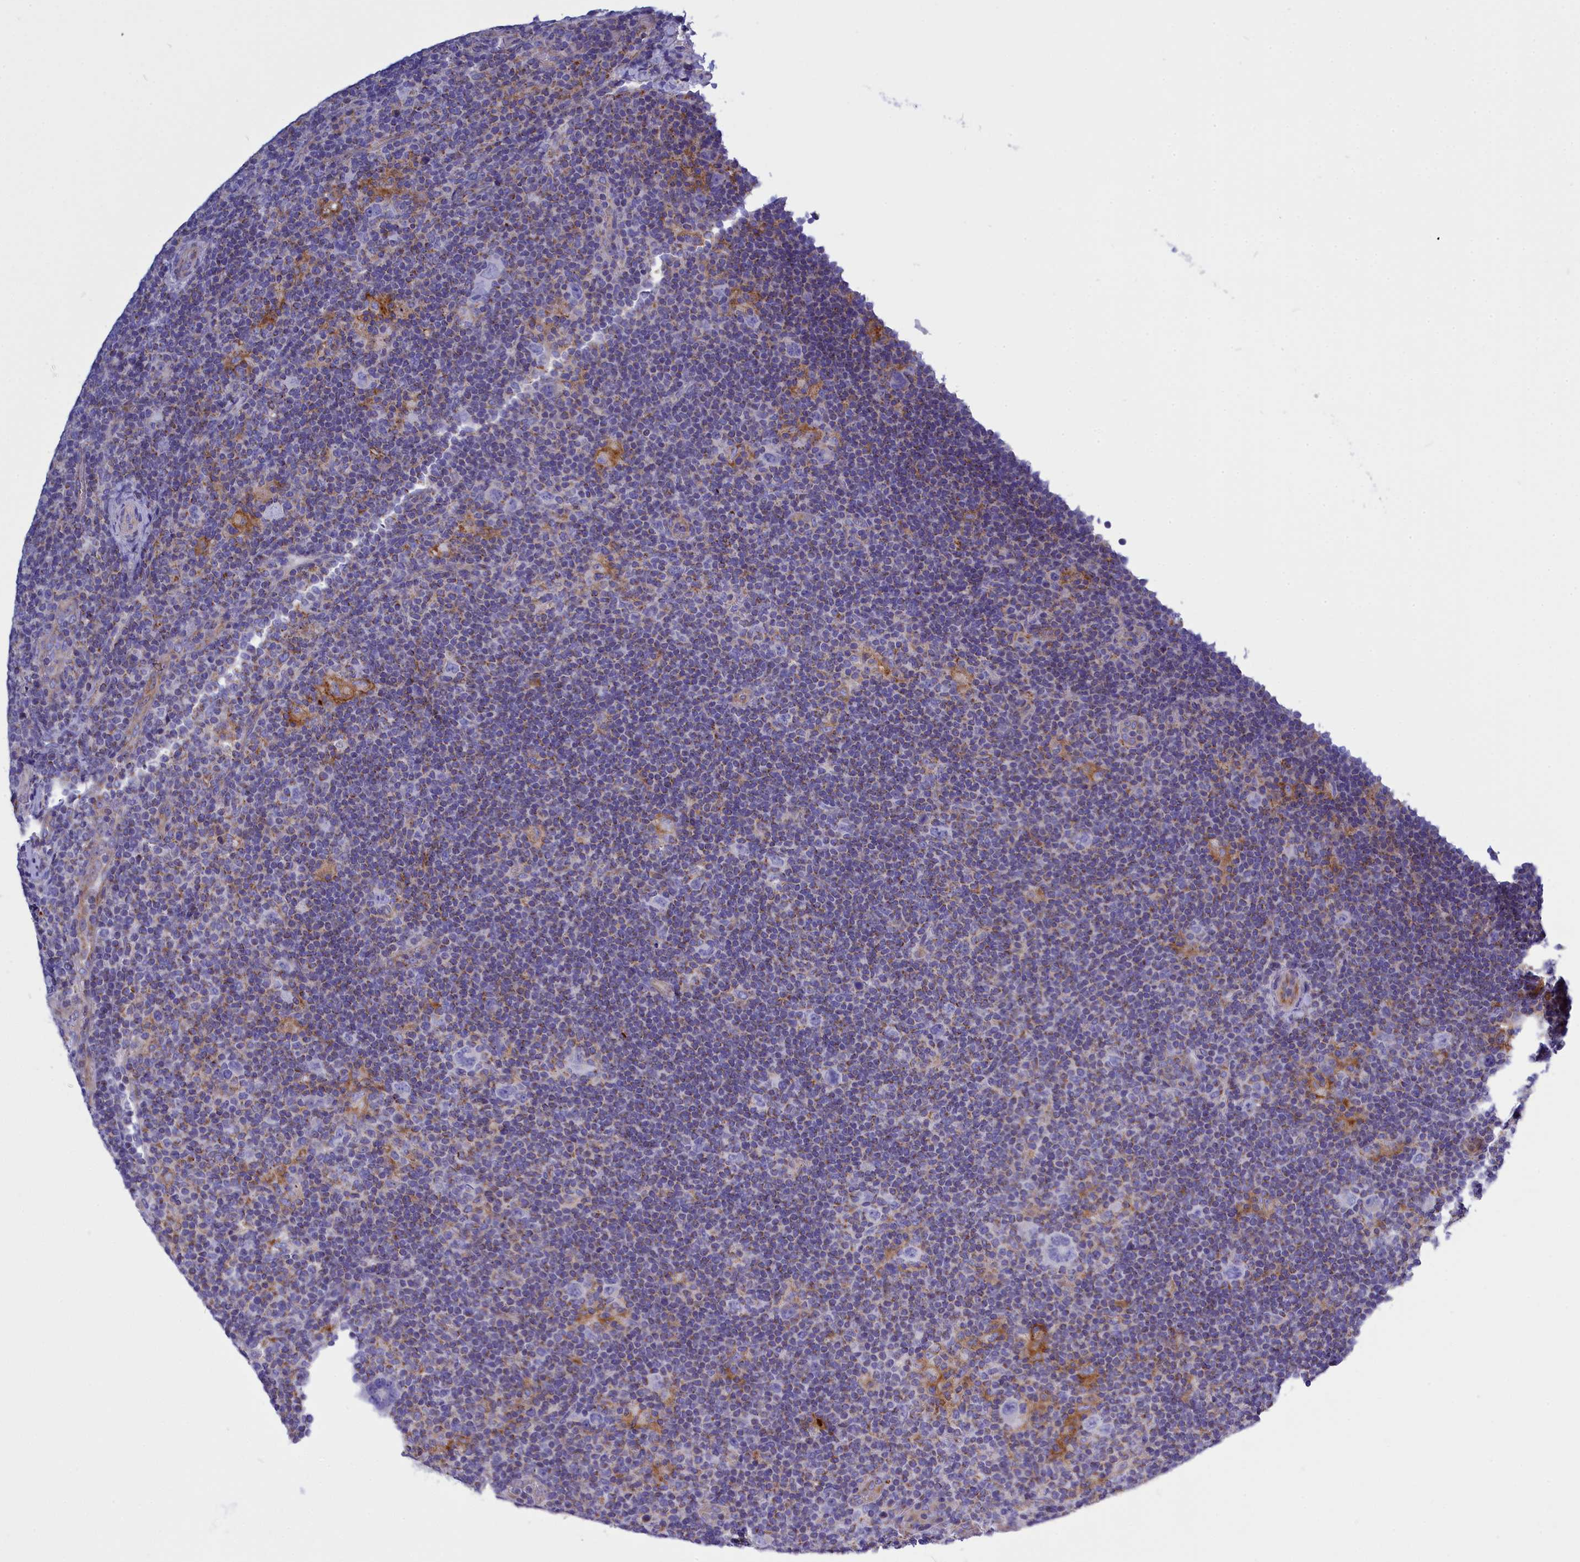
{"staining": {"intensity": "negative", "quantity": "none", "location": "none"}, "tissue": "lymphoma", "cell_type": "Tumor cells", "image_type": "cancer", "snomed": [{"axis": "morphology", "description": "Hodgkin's disease, NOS"}, {"axis": "topography", "description": "Lymph node"}], "caption": "Tumor cells are negative for protein expression in human lymphoma. (Stains: DAB (3,3'-diaminobenzidine) IHC with hematoxylin counter stain, Microscopy: brightfield microscopy at high magnification).", "gene": "CCRL2", "patient": {"sex": "female", "age": 57}}